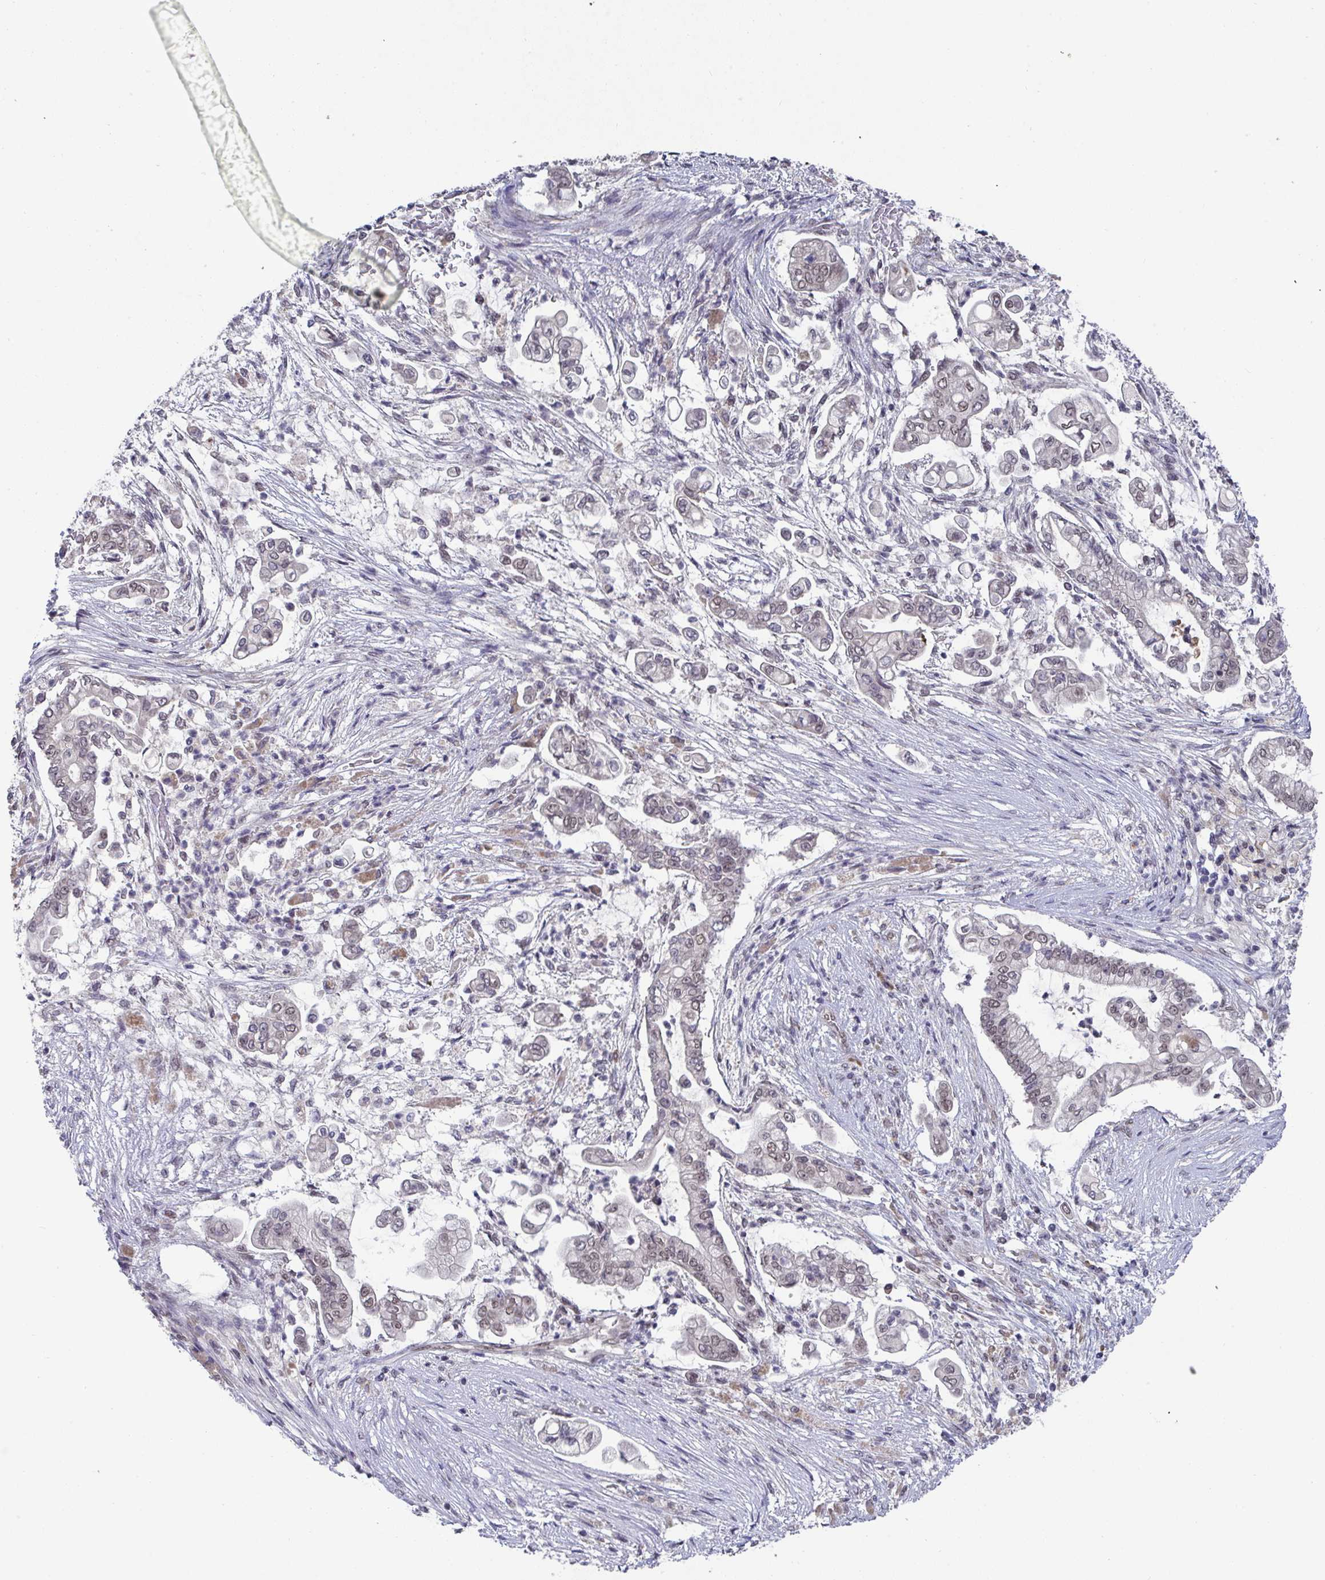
{"staining": {"intensity": "weak", "quantity": ">75%", "location": "nuclear"}, "tissue": "pancreatic cancer", "cell_type": "Tumor cells", "image_type": "cancer", "snomed": [{"axis": "morphology", "description": "Adenocarcinoma, NOS"}, {"axis": "topography", "description": "Pancreas"}], "caption": "Immunohistochemical staining of human pancreatic cancer reveals low levels of weak nuclear protein staining in approximately >75% of tumor cells.", "gene": "JMJD1C", "patient": {"sex": "female", "age": 69}}